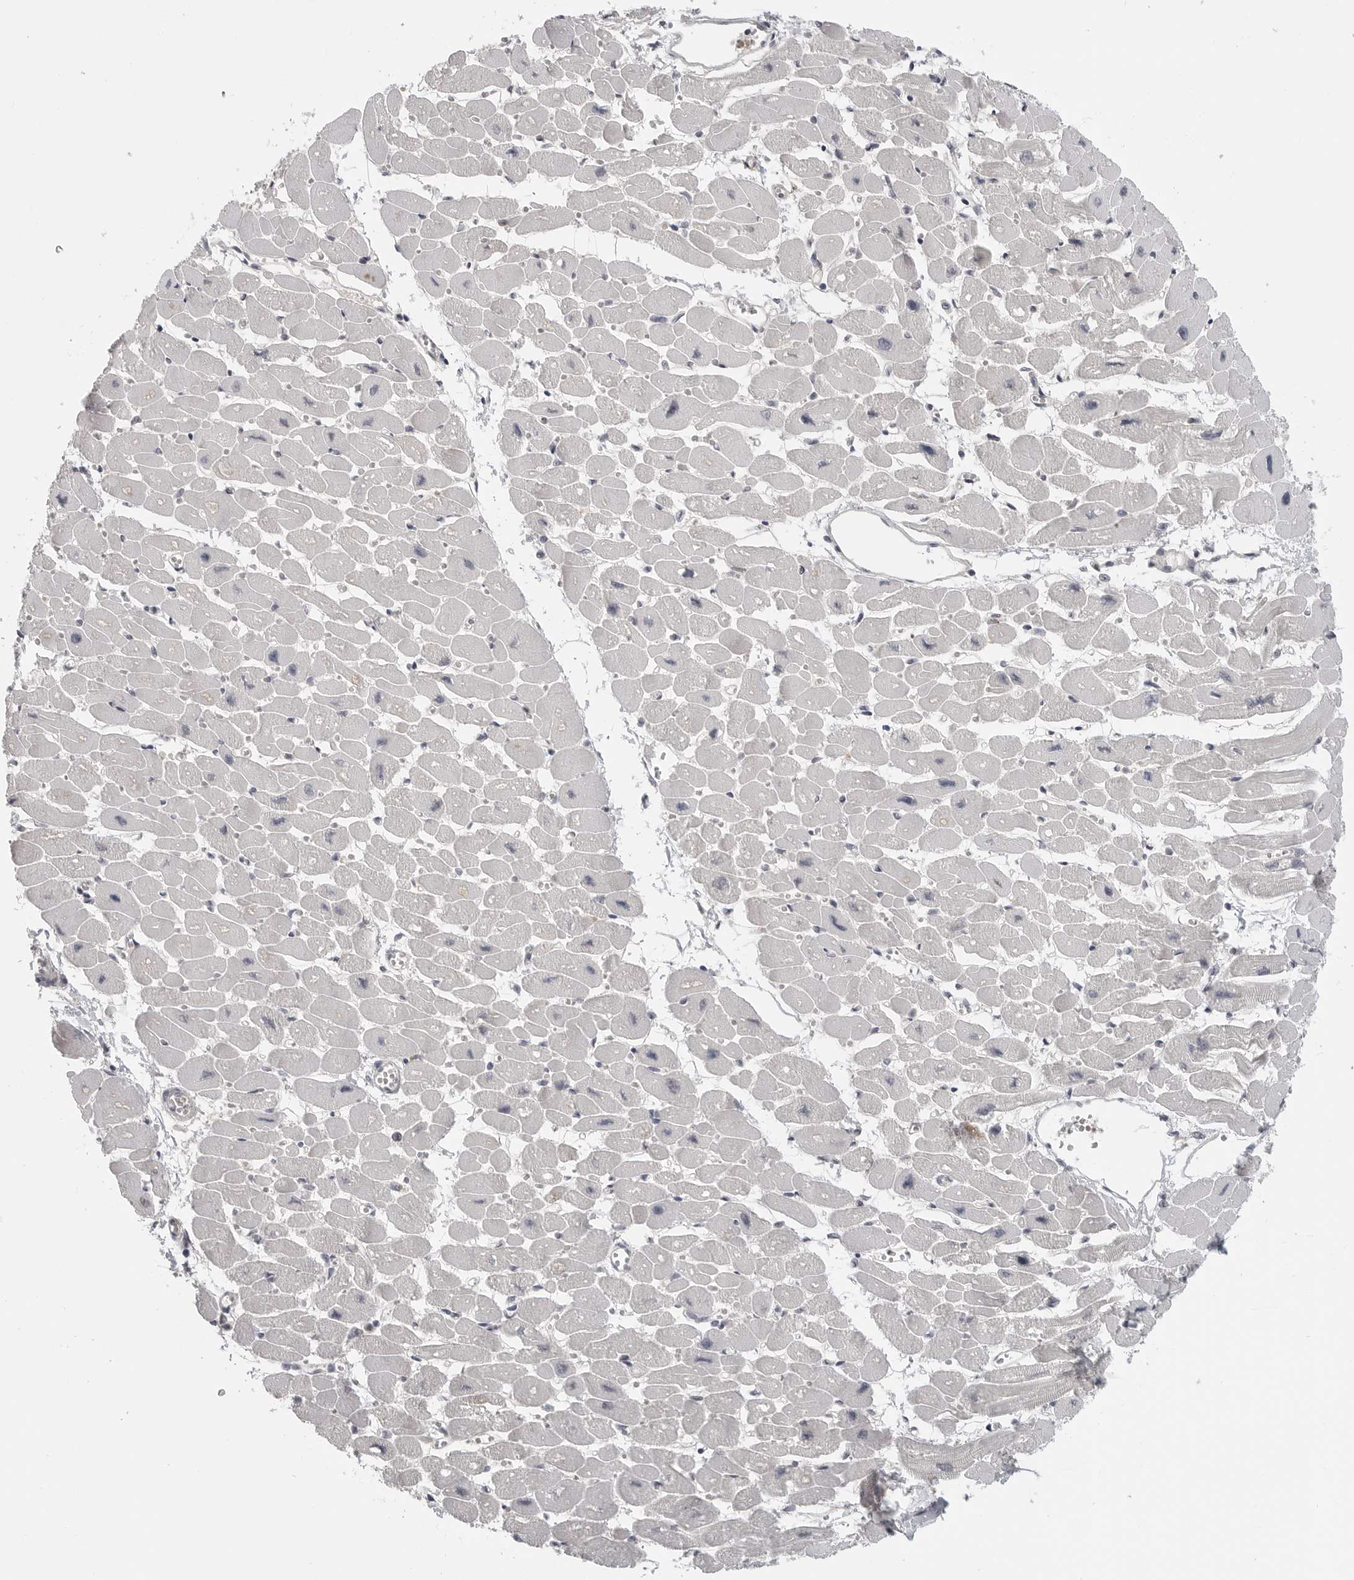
{"staining": {"intensity": "negative", "quantity": "none", "location": "none"}, "tissue": "heart muscle", "cell_type": "Cardiomyocytes", "image_type": "normal", "snomed": [{"axis": "morphology", "description": "Normal tissue, NOS"}, {"axis": "topography", "description": "Heart"}], "caption": "Heart muscle stained for a protein using immunohistochemistry (IHC) exhibits no positivity cardiomyocytes.", "gene": "CTIF", "patient": {"sex": "female", "age": 54}}